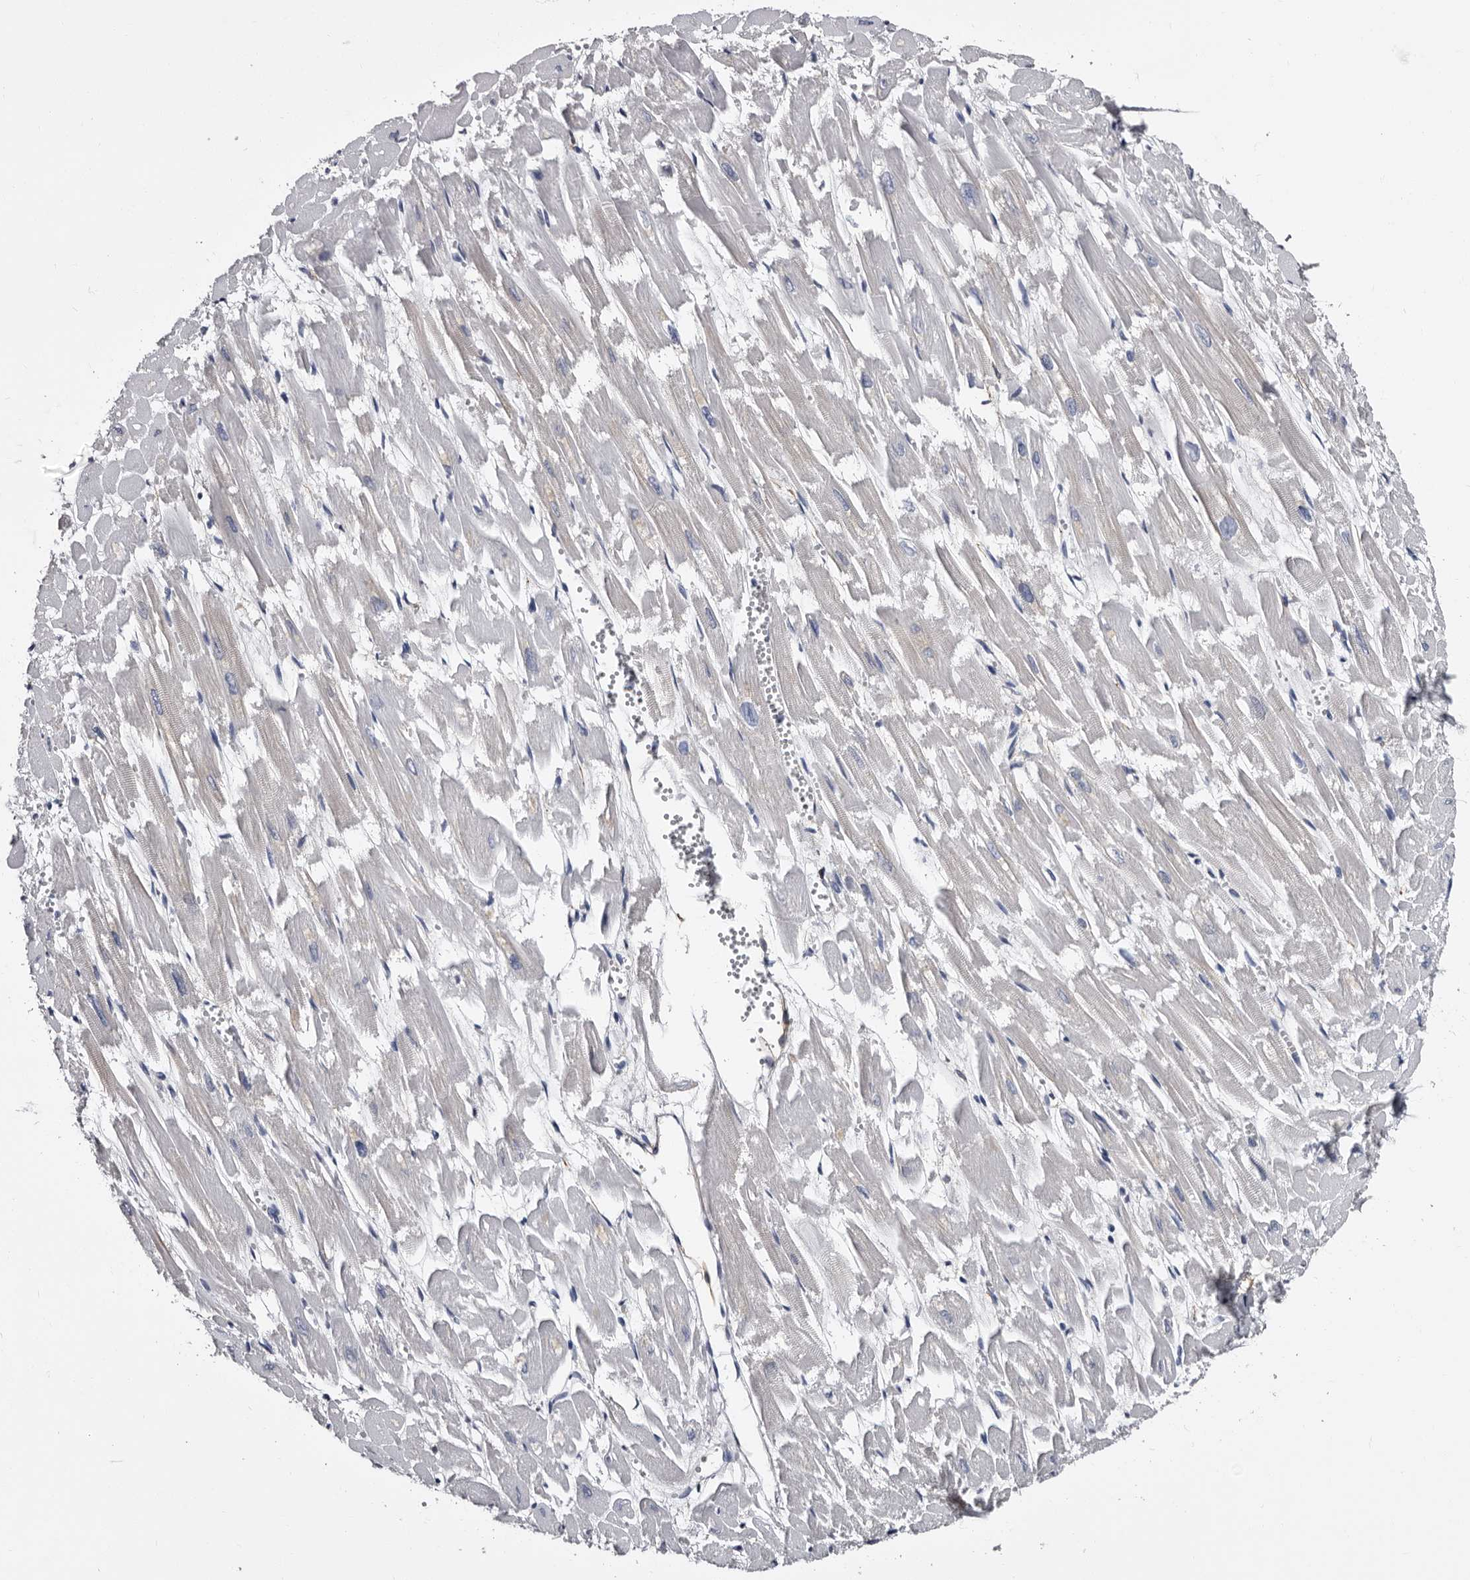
{"staining": {"intensity": "negative", "quantity": "none", "location": "none"}, "tissue": "heart muscle", "cell_type": "Cardiomyocytes", "image_type": "normal", "snomed": [{"axis": "morphology", "description": "Normal tissue, NOS"}, {"axis": "topography", "description": "Heart"}], "caption": "DAB immunohistochemical staining of unremarkable human heart muscle shows no significant expression in cardiomyocytes. (Immunohistochemistry, brightfield microscopy, high magnification).", "gene": "EPB41L3", "patient": {"sex": "male", "age": 54}}